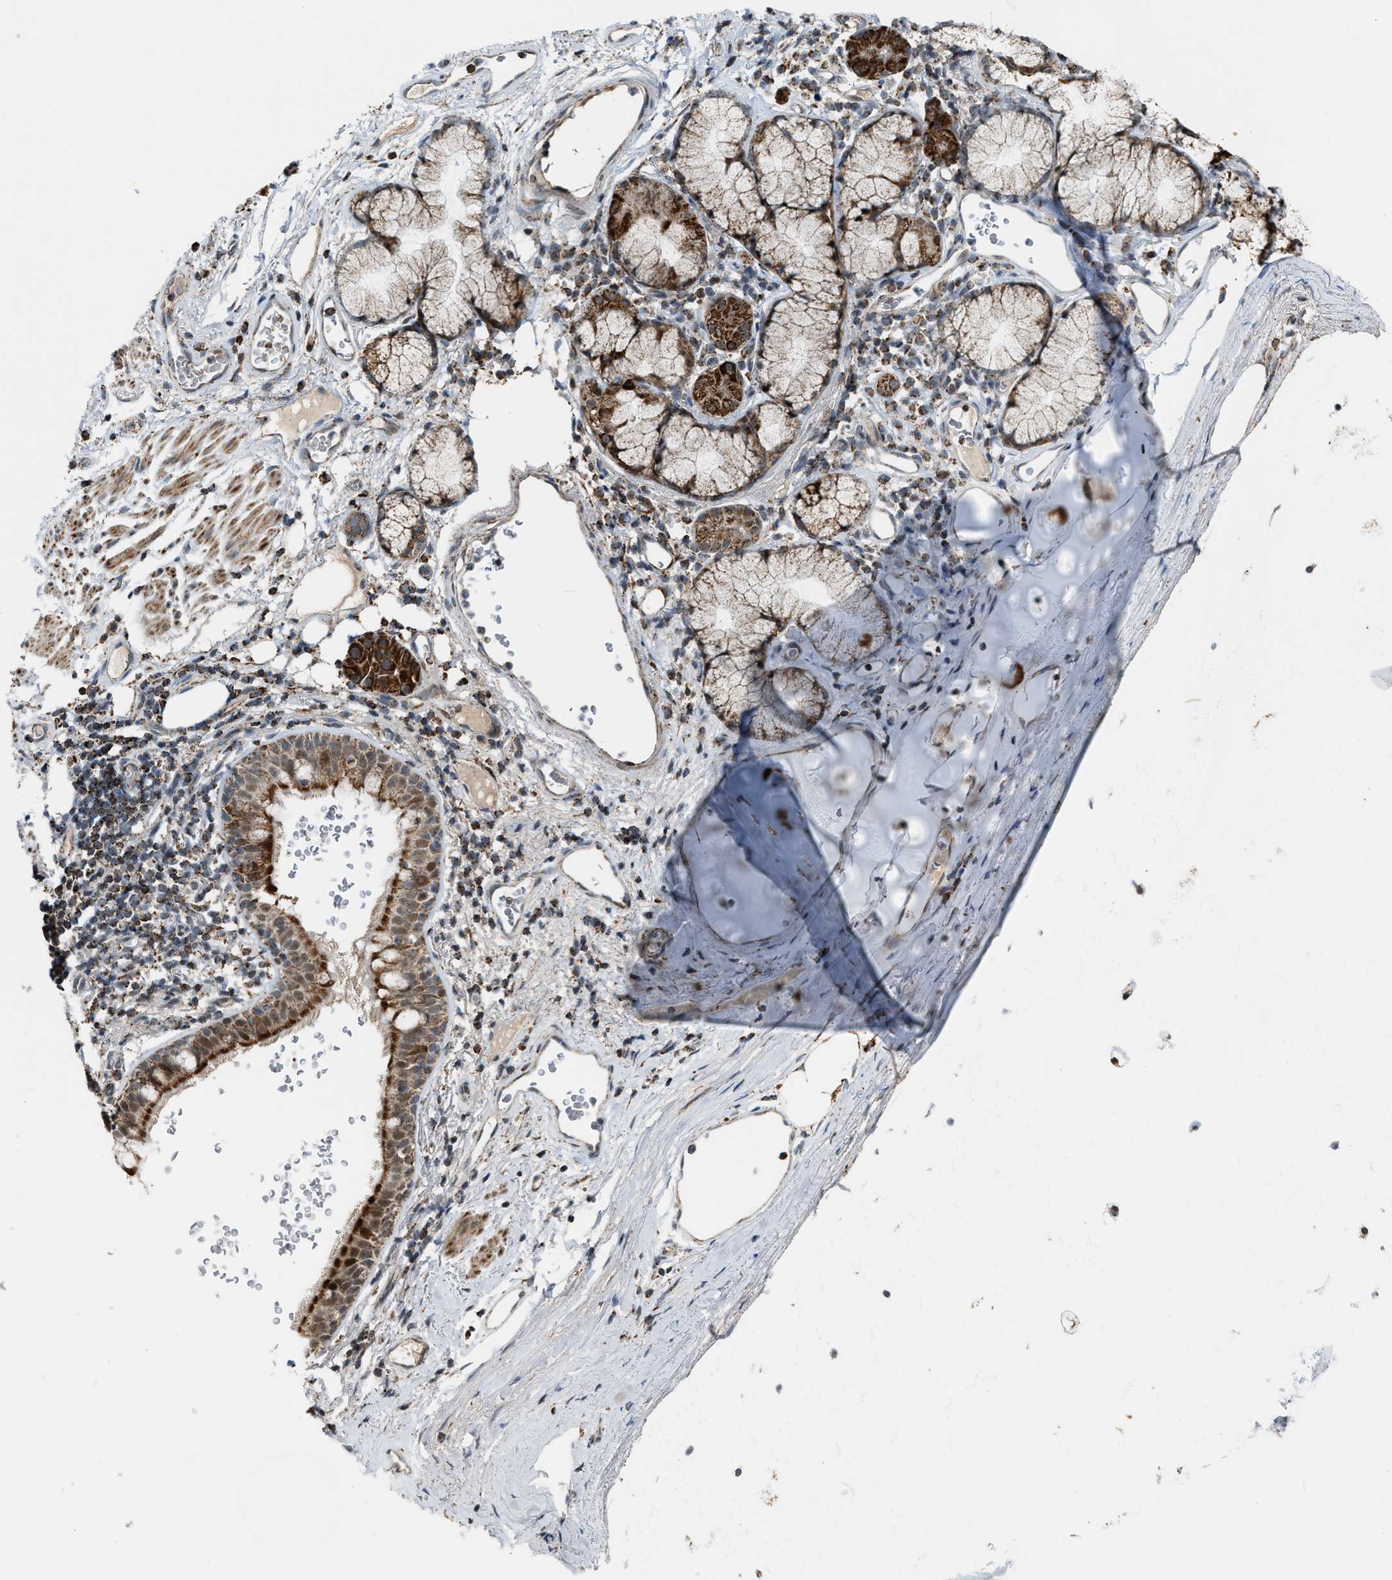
{"staining": {"intensity": "strong", "quantity": ">75%", "location": "cytoplasmic/membranous,nuclear"}, "tissue": "bronchus", "cell_type": "Respiratory epithelial cells", "image_type": "normal", "snomed": [{"axis": "morphology", "description": "Normal tissue, NOS"}, {"axis": "morphology", "description": "Inflammation, NOS"}, {"axis": "topography", "description": "Cartilage tissue"}, {"axis": "topography", "description": "Bronchus"}], "caption": "A brown stain highlights strong cytoplasmic/membranous,nuclear positivity of a protein in respiratory epithelial cells of unremarkable human bronchus. The staining was performed using DAB, with brown indicating positive protein expression. Nuclei are stained blue with hematoxylin.", "gene": "CHN2", "patient": {"sex": "male", "age": 77}}